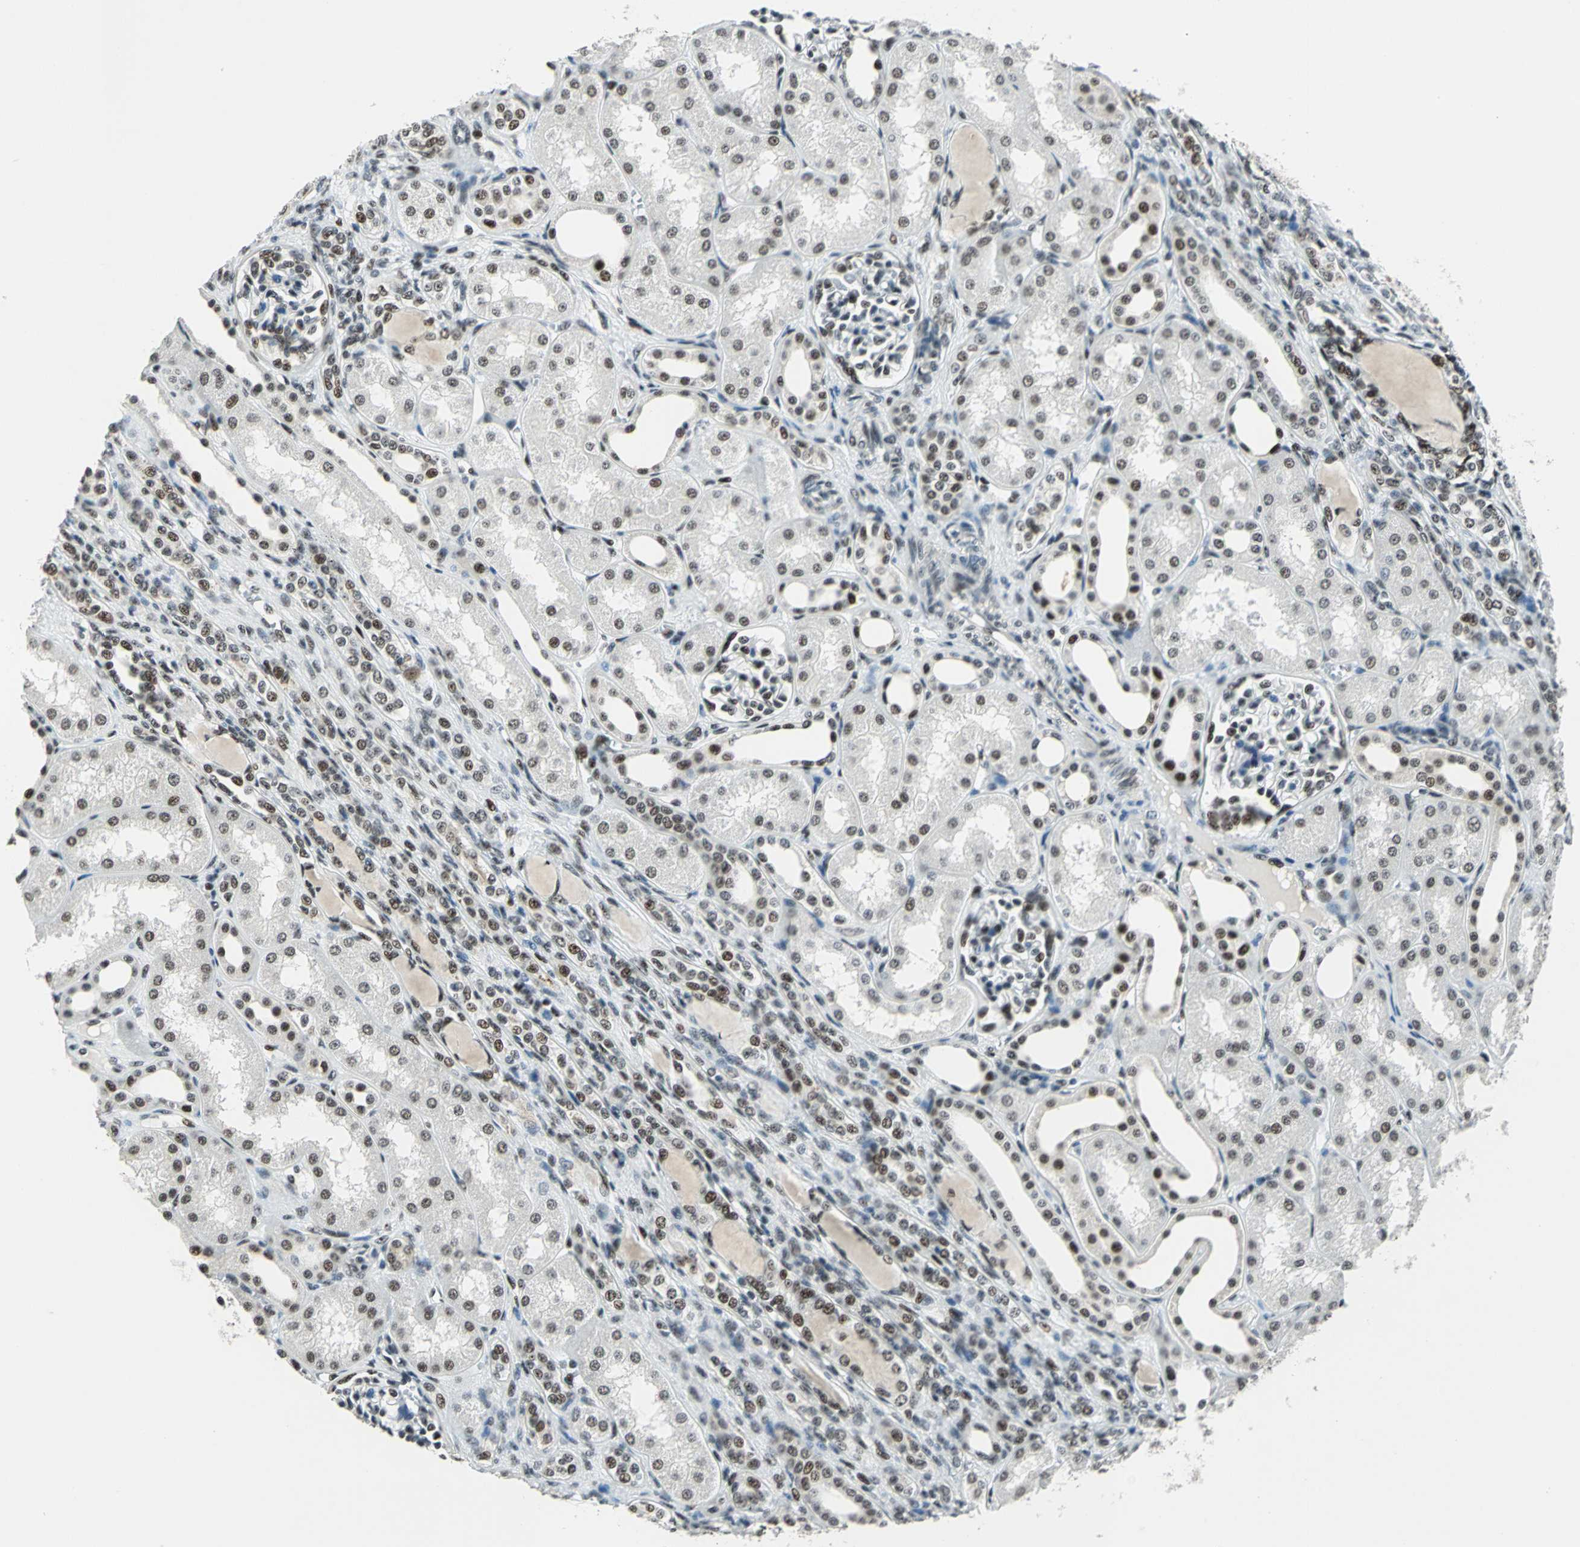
{"staining": {"intensity": "moderate", "quantity": ">75%", "location": "nuclear"}, "tissue": "kidney", "cell_type": "Cells in glomeruli", "image_type": "normal", "snomed": [{"axis": "morphology", "description": "Normal tissue, NOS"}, {"axis": "topography", "description": "Kidney"}], "caption": "Immunohistochemistry (IHC) photomicrograph of unremarkable kidney stained for a protein (brown), which demonstrates medium levels of moderate nuclear positivity in approximately >75% of cells in glomeruli.", "gene": "KAT6B", "patient": {"sex": "male", "age": 7}}